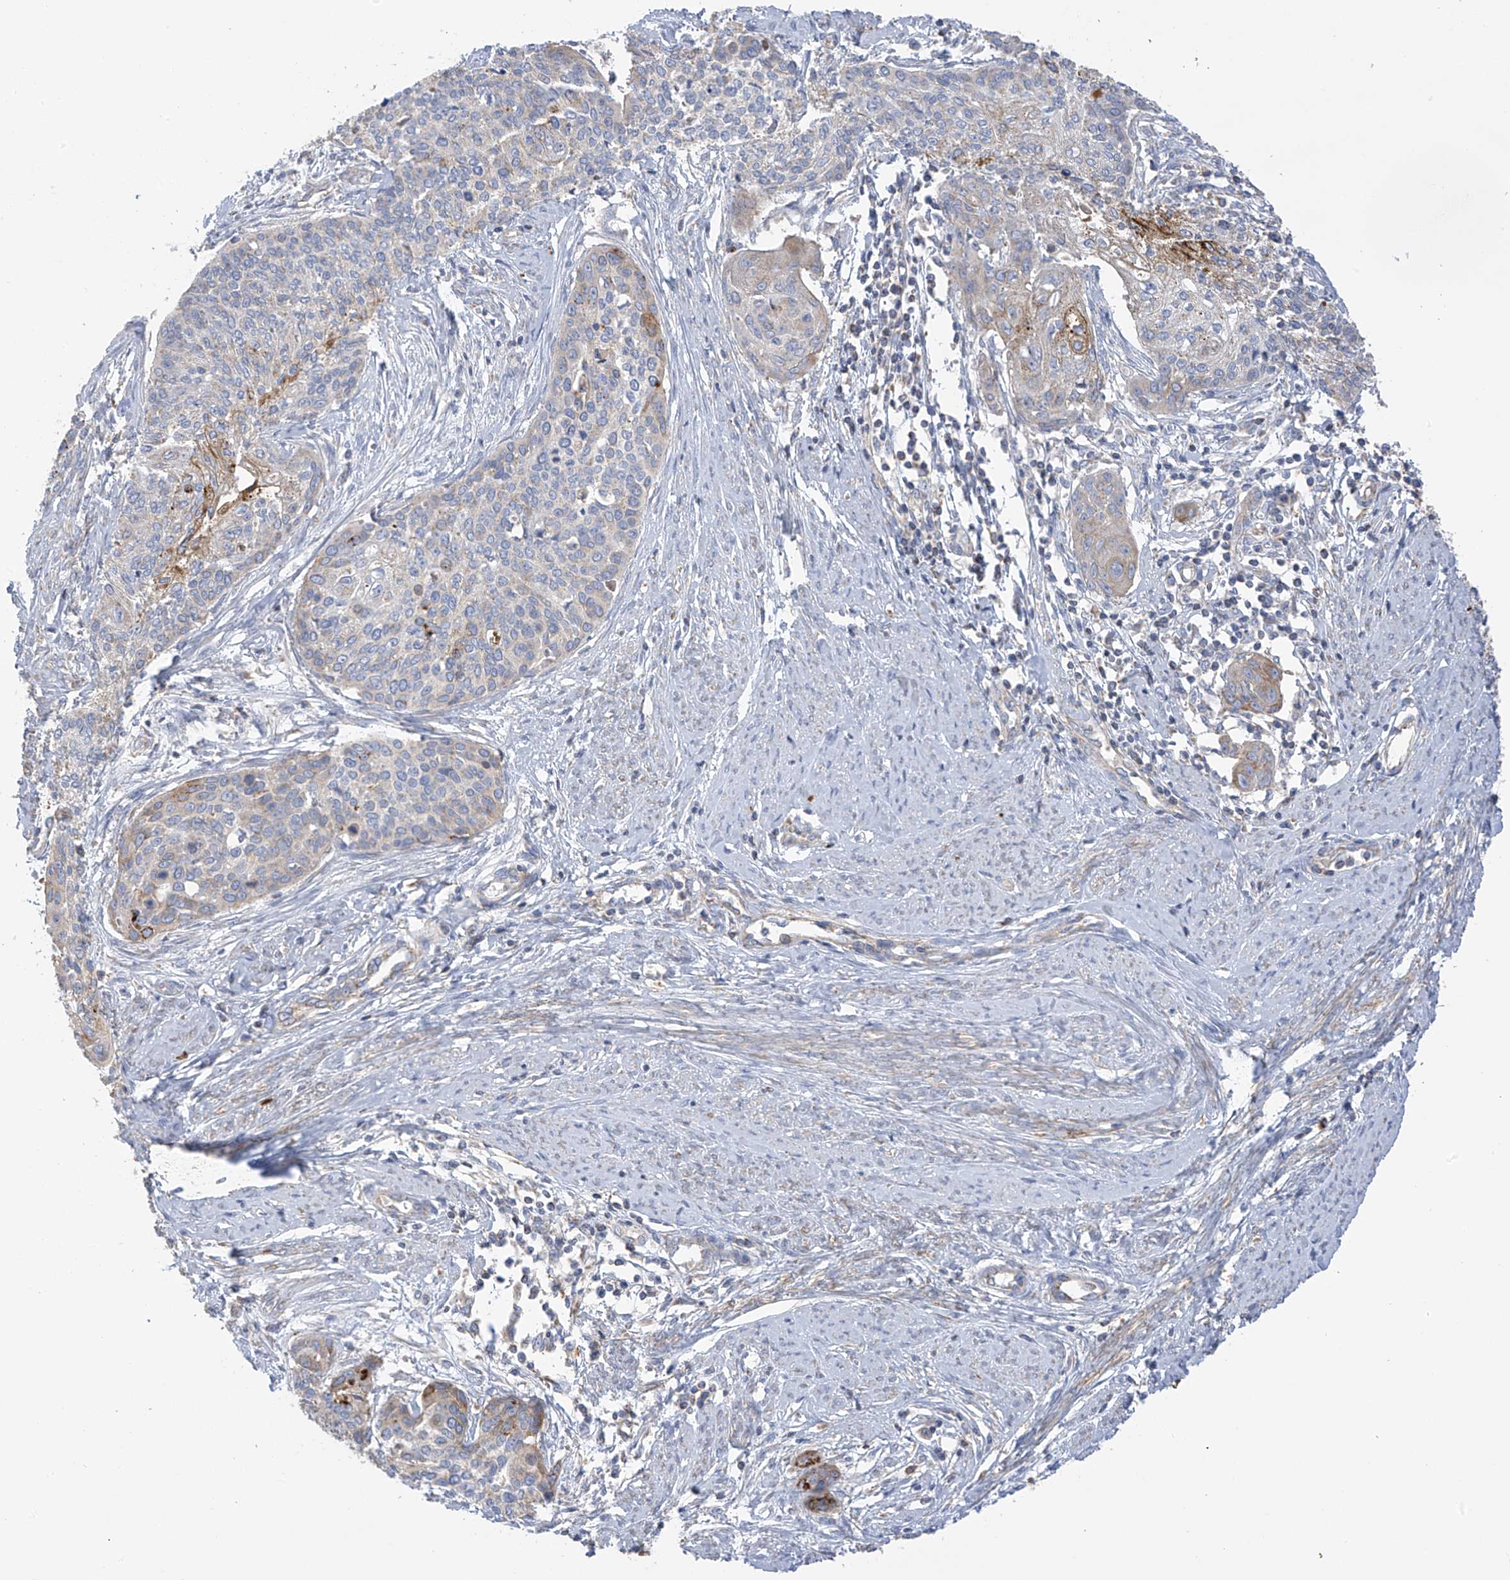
{"staining": {"intensity": "moderate", "quantity": "<25%", "location": "cytoplasmic/membranous"}, "tissue": "cervical cancer", "cell_type": "Tumor cells", "image_type": "cancer", "snomed": [{"axis": "morphology", "description": "Squamous cell carcinoma, NOS"}, {"axis": "topography", "description": "Cervix"}], "caption": "There is low levels of moderate cytoplasmic/membranous staining in tumor cells of cervical squamous cell carcinoma, as demonstrated by immunohistochemical staining (brown color).", "gene": "ITM2B", "patient": {"sex": "female", "age": 37}}